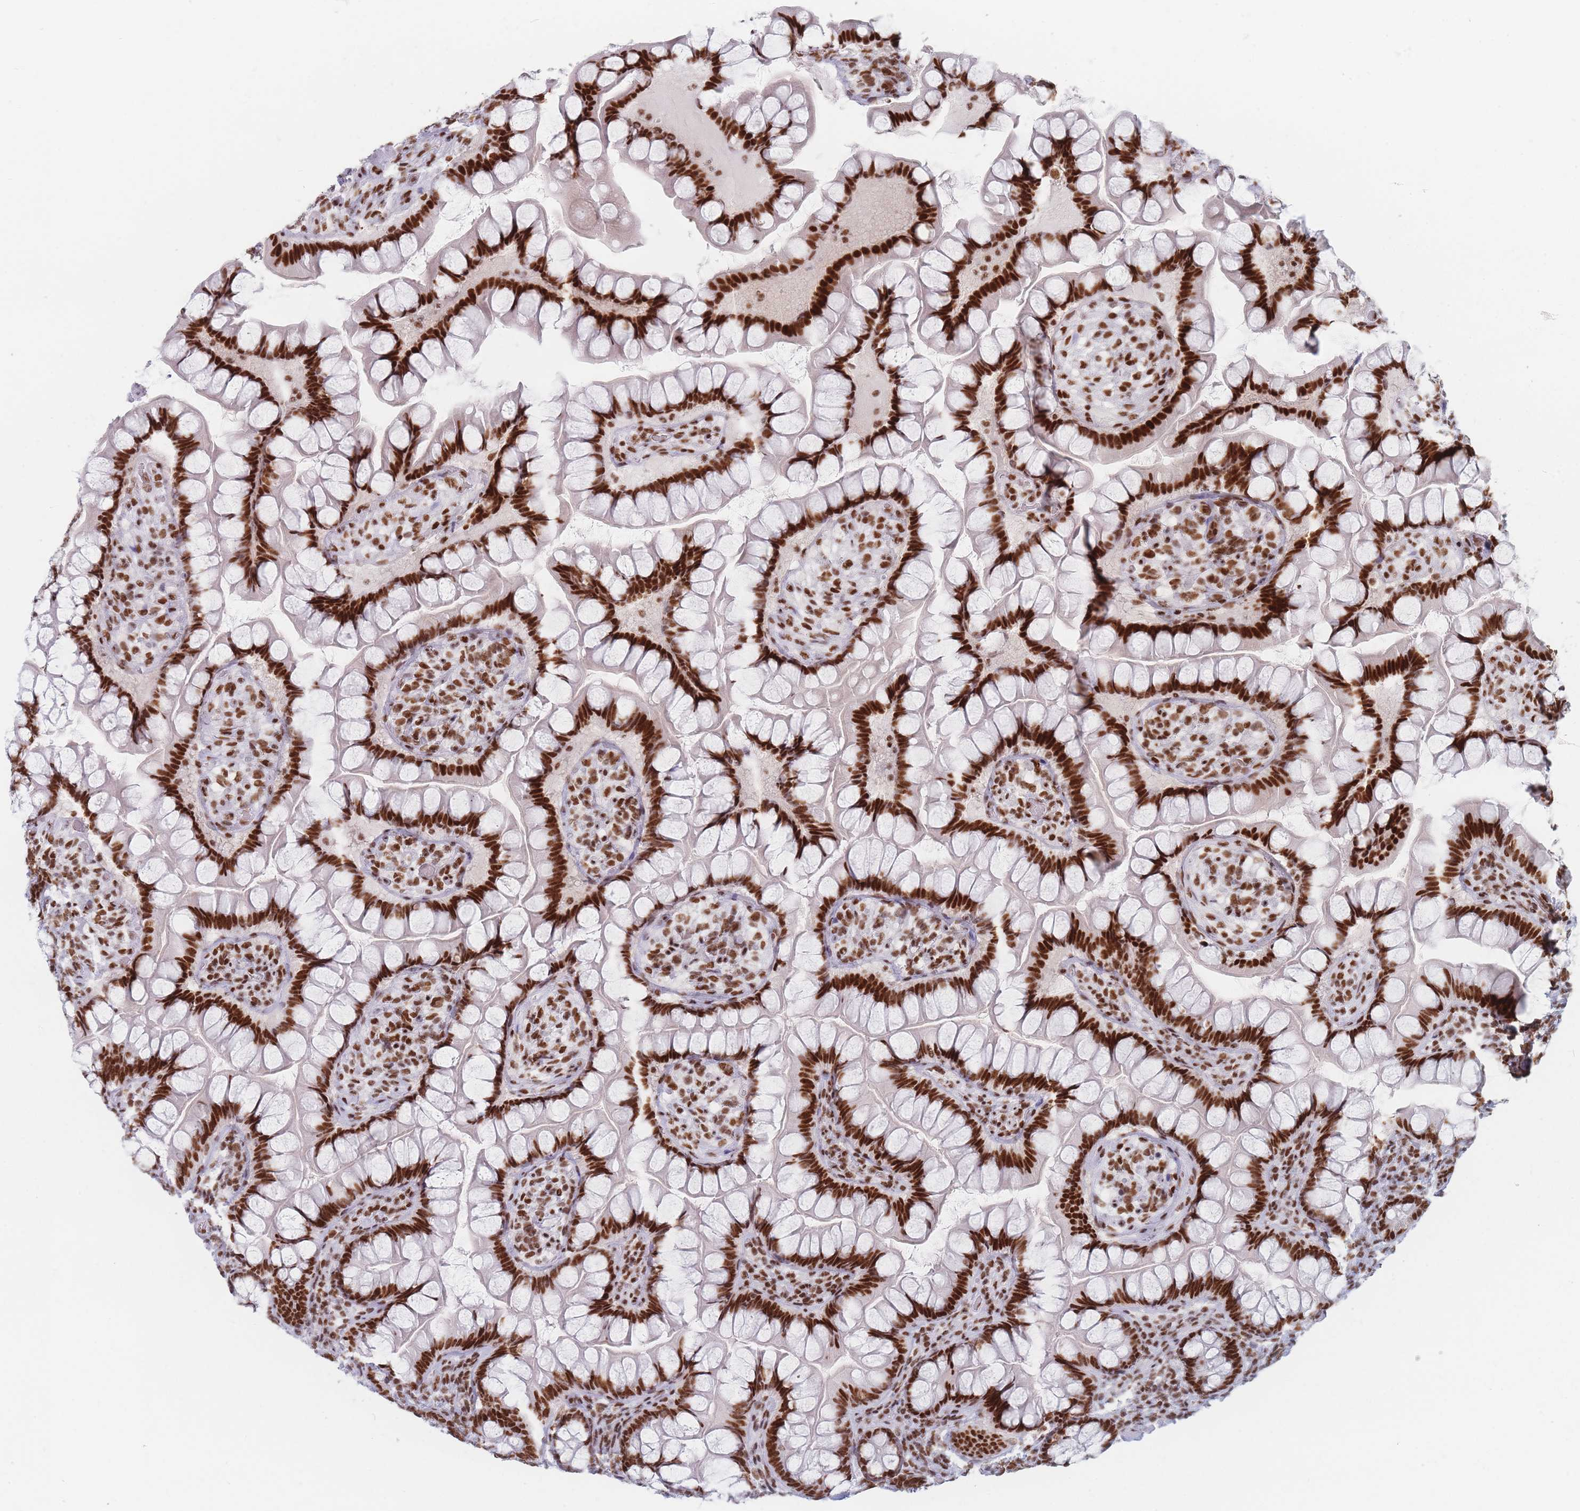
{"staining": {"intensity": "strong", "quantity": ">75%", "location": "nuclear"}, "tissue": "small intestine", "cell_type": "Glandular cells", "image_type": "normal", "snomed": [{"axis": "morphology", "description": "Normal tissue, NOS"}, {"axis": "topography", "description": "Small intestine"}], "caption": "High-magnification brightfield microscopy of benign small intestine stained with DAB (brown) and counterstained with hematoxylin (blue). glandular cells exhibit strong nuclear staining is identified in approximately>75% of cells. (brown staining indicates protein expression, while blue staining denotes nuclei).", "gene": "SAFB2", "patient": {"sex": "male", "age": 70}}